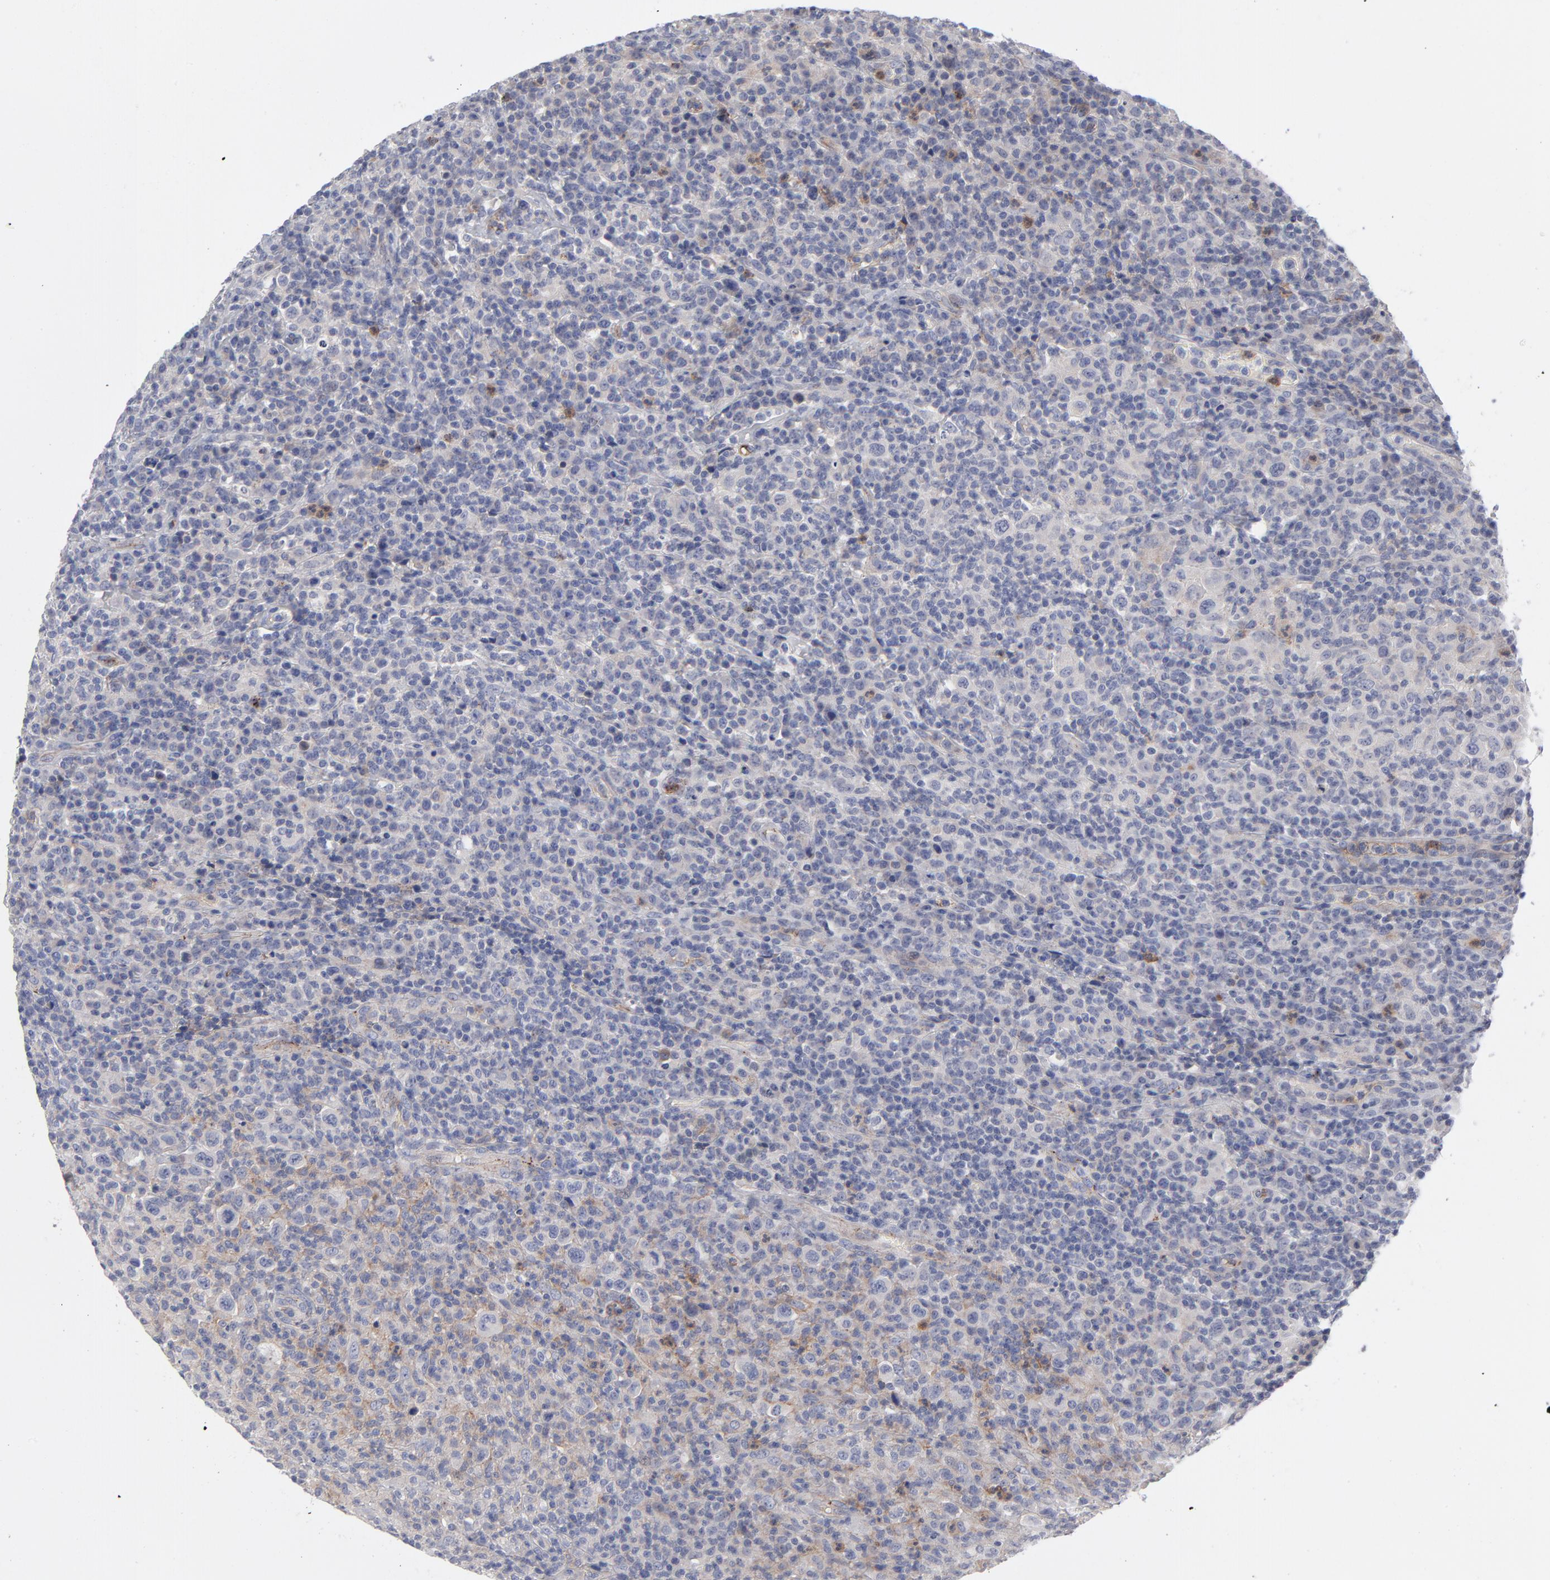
{"staining": {"intensity": "moderate", "quantity": "<25%", "location": "cytoplasmic/membranous"}, "tissue": "lymphoma", "cell_type": "Tumor cells", "image_type": "cancer", "snomed": [{"axis": "morphology", "description": "Hodgkin's disease, NOS"}, {"axis": "topography", "description": "Lymph node"}], "caption": "The micrograph demonstrates staining of lymphoma, revealing moderate cytoplasmic/membranous protein positivity (brown color) within tumor cells. The protein is stained brown, and the nuclei are stained in blue (DAB IHC with brightfield microscopy, high magnification).", "gene": "CCR3", "patient": {"sex": "male", "age": 65}}